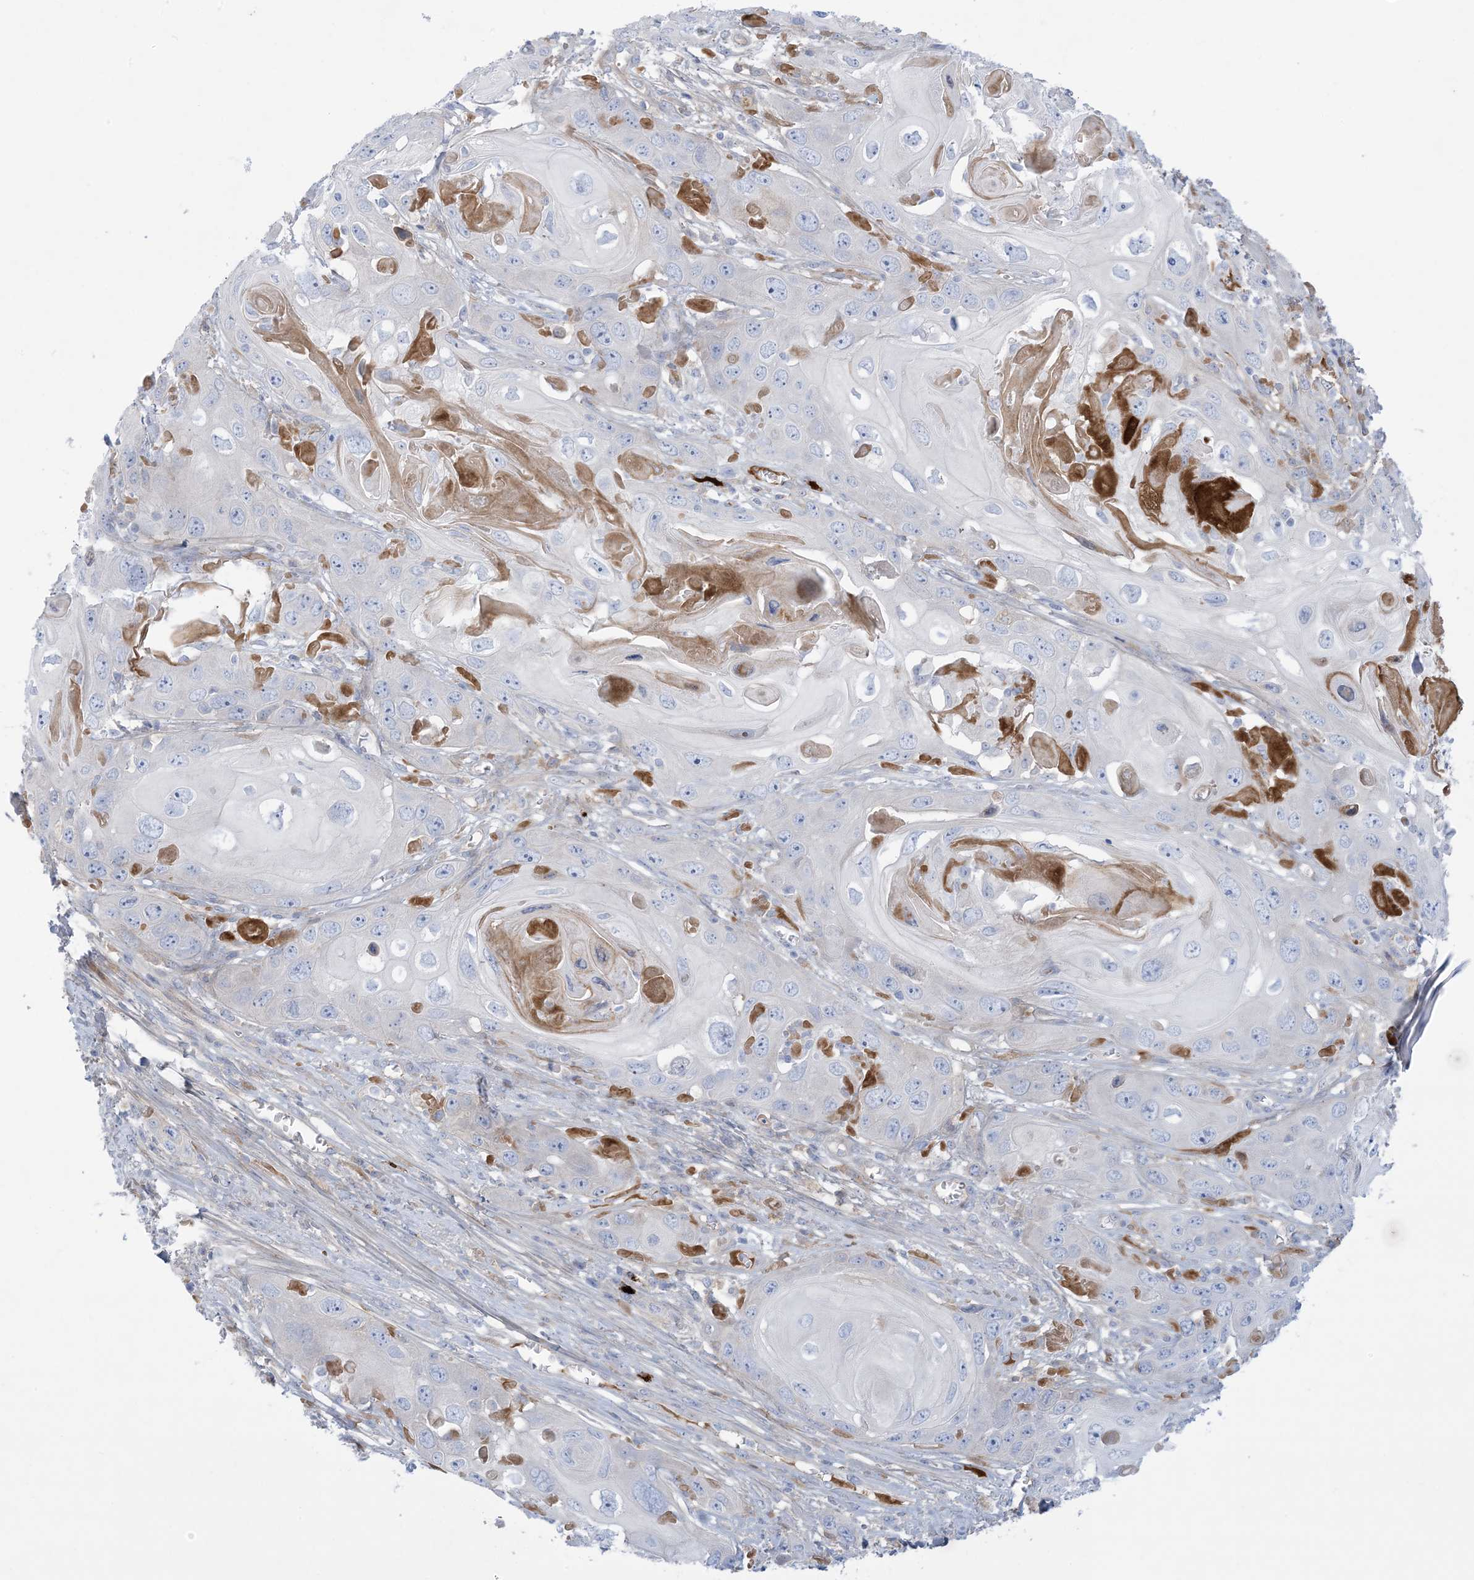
{"staining": {"intensity": "negative", "quantity": "none", "location": "none"}, "tissue": "skin cancer", "cell_type": "Tumor cells", "image_type": "cancer", "snomed": [{"axis": "morphology", "description": "Squamous cell carcinoma, NOS"}, {"axis": "topography", "description": "Skin"}], "caption": "The photomicrograph demonstrates no staining of tumor cells in skin cancer.", "gene": "ATP11C", "patient": {"sex": "male", "age": 55}}